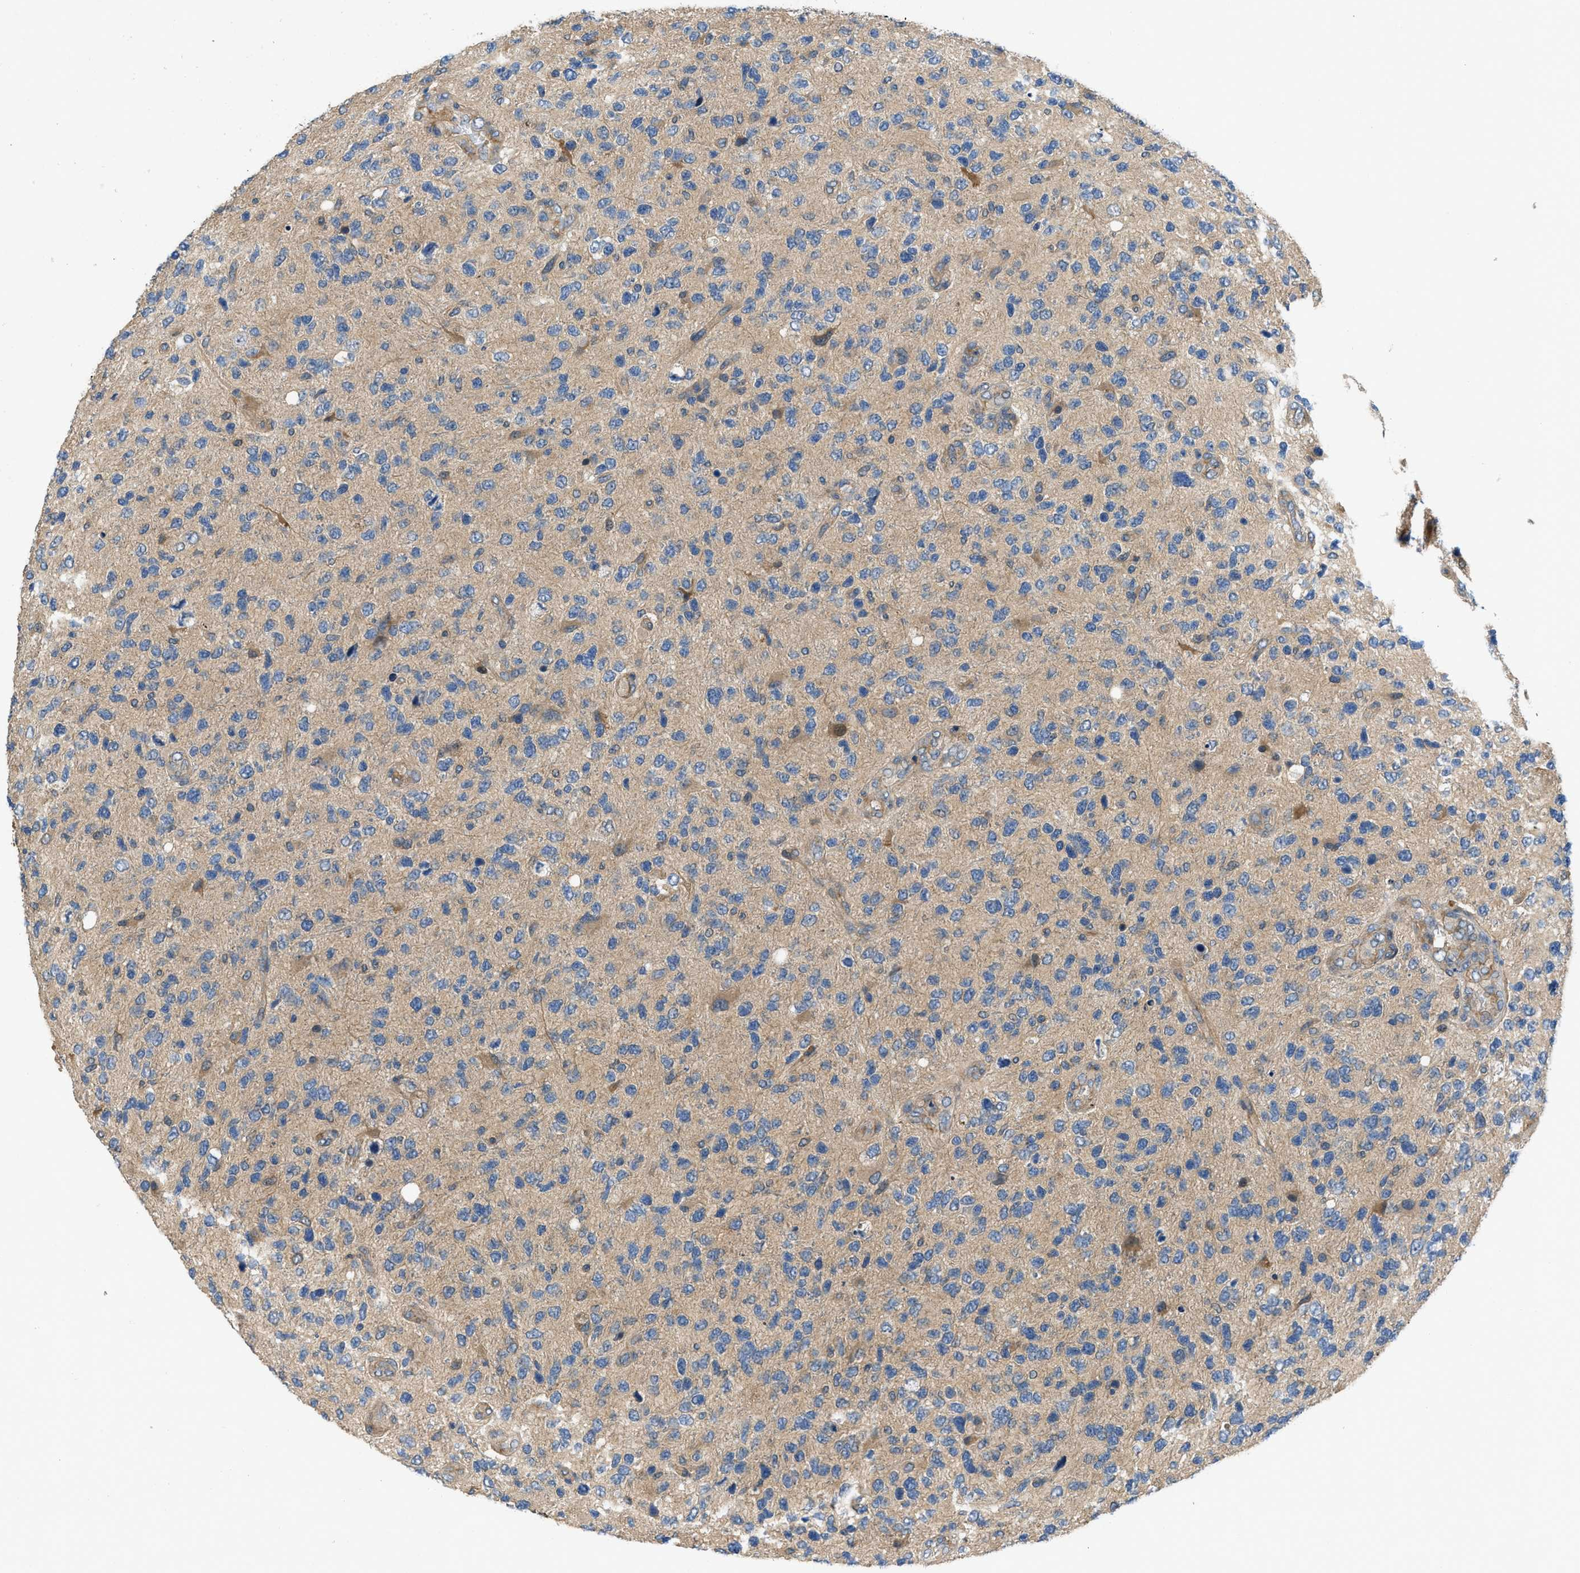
{"staining": {"intensity": "weak", "quantity": "25%-75%", "location": "cytoplasmic/membranous"}, "tissue": "glioma", "cell_type": "Tumor cells", "image_type": "cancer", "snomed": [{"axis": "morphology", "description": "Glioma, malignant, High grade"}, {"axis": "topography", "description": "Brain"}], "caption": "A micrograph of malignant glioma (high-grade) stained for a protein demonstrates weak cytoplasmic/membranous brown staining in tumor cells.", "gene": "GPR31", "patient": {"sex": "female", "age": 58}}